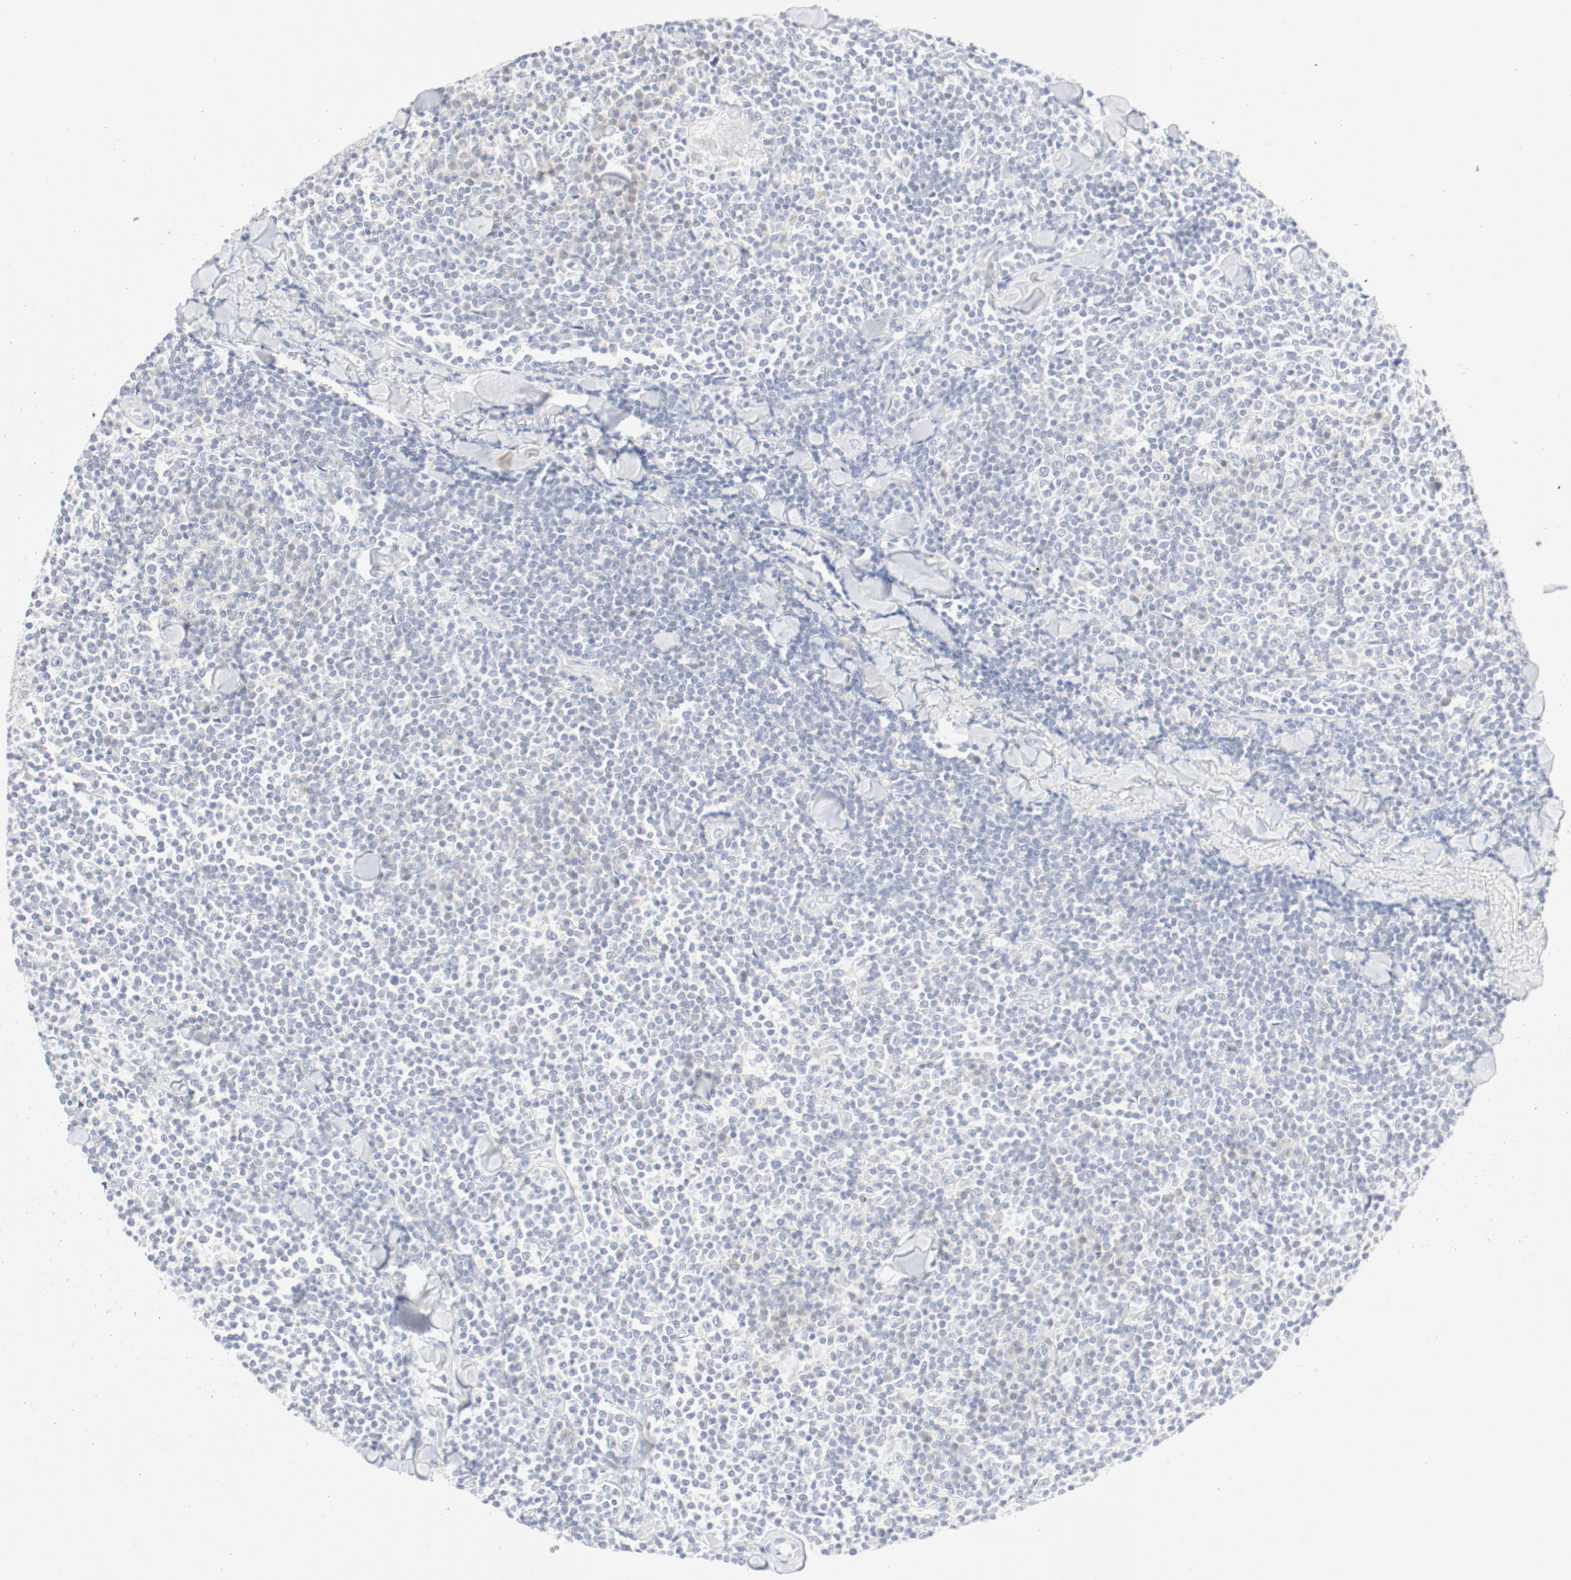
{"staining": {"intensity": "negative", "quantity": "none", "location": "none"}, "tissue": "lymphoma", "cell_type": "Tumor cells", "image_type": "cancer", "snomed": [{"axis": "morphology", "description": "Malignant lymphoma, non-Hodgkin's type, Low grade"}, {"axis": "topography", "description": "Soft tissue"}], "caption": "Immunohistochemistry (IHC) micrograph of neoplastic tissue: lymphoma stained with DAB (3,3'-diaminobenzidine) displays no significant protein expression in tumor cells. (DAB immunohistochemistry (IHC) visualized using brightfield microscopy, high magnification).", "gene": "PGM1", "patient": {"sex": "male", "age": 92}}